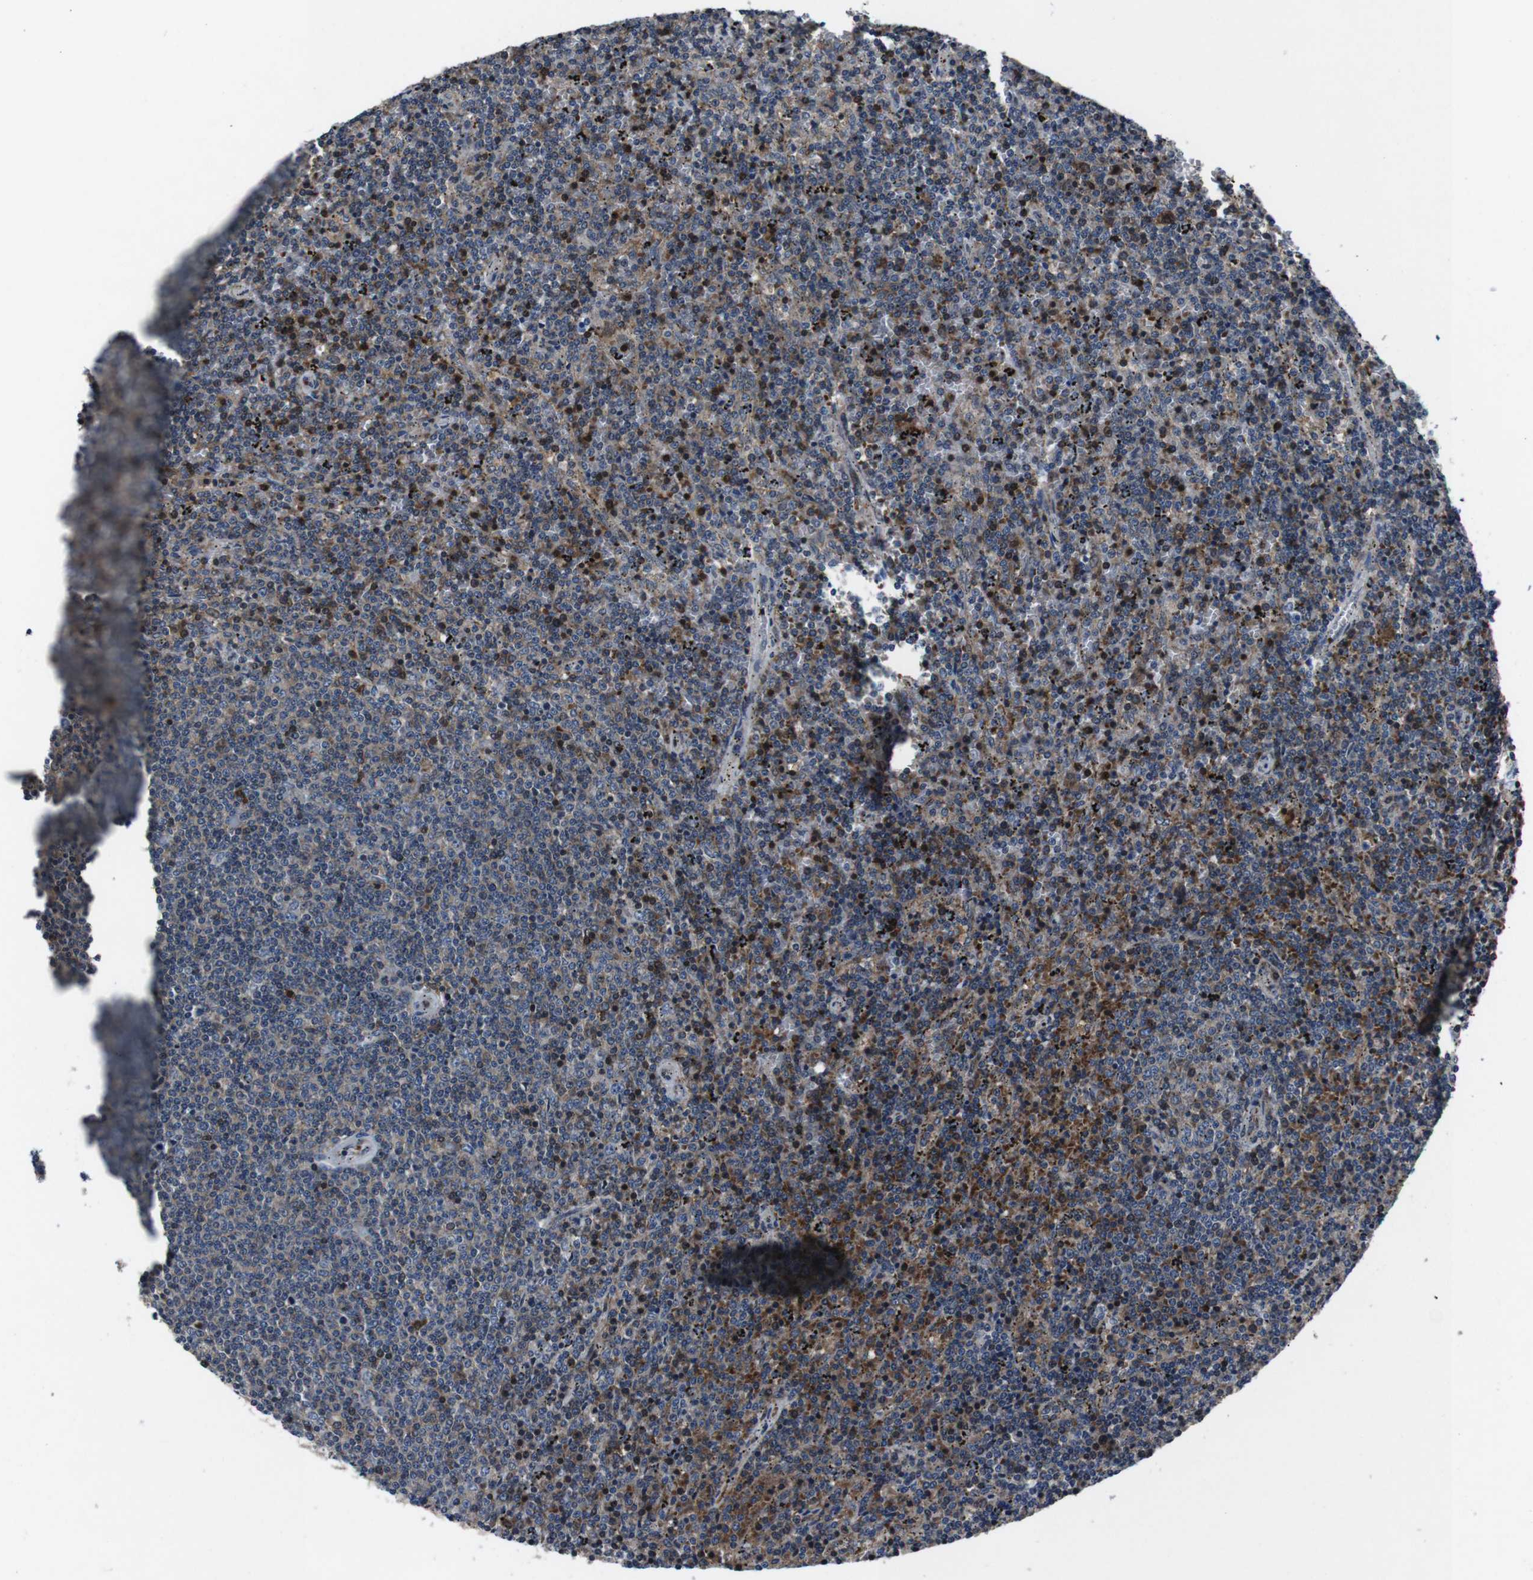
{"staining": {"intensity": "moderate", "quantity": "<25%", "location": "nuclear"}, "tissue": "lymphoma", "cell_type": "Tumor cells", "image_type": "cancer", "snomed": [{"axis": "morphology", "description": "Malignant lymphoma, non-Hodgkin's type, Low grade"}, {"axis": "topography", "description": "Spleen"}], "caption": "Low-grade malignant lymphoma, non-Hodgkin's type stained with IHC reveals moderate nuclear staining in approximately <25% of tumor cells. The protein is stained brown, and the nuclei are stained in blue (DAB (3,3'-diaminobenzidine) IHC with brightfield microscopy, high magnification).", "gene": "STAT4", "patient": {"sex": "female", "age": 50}}